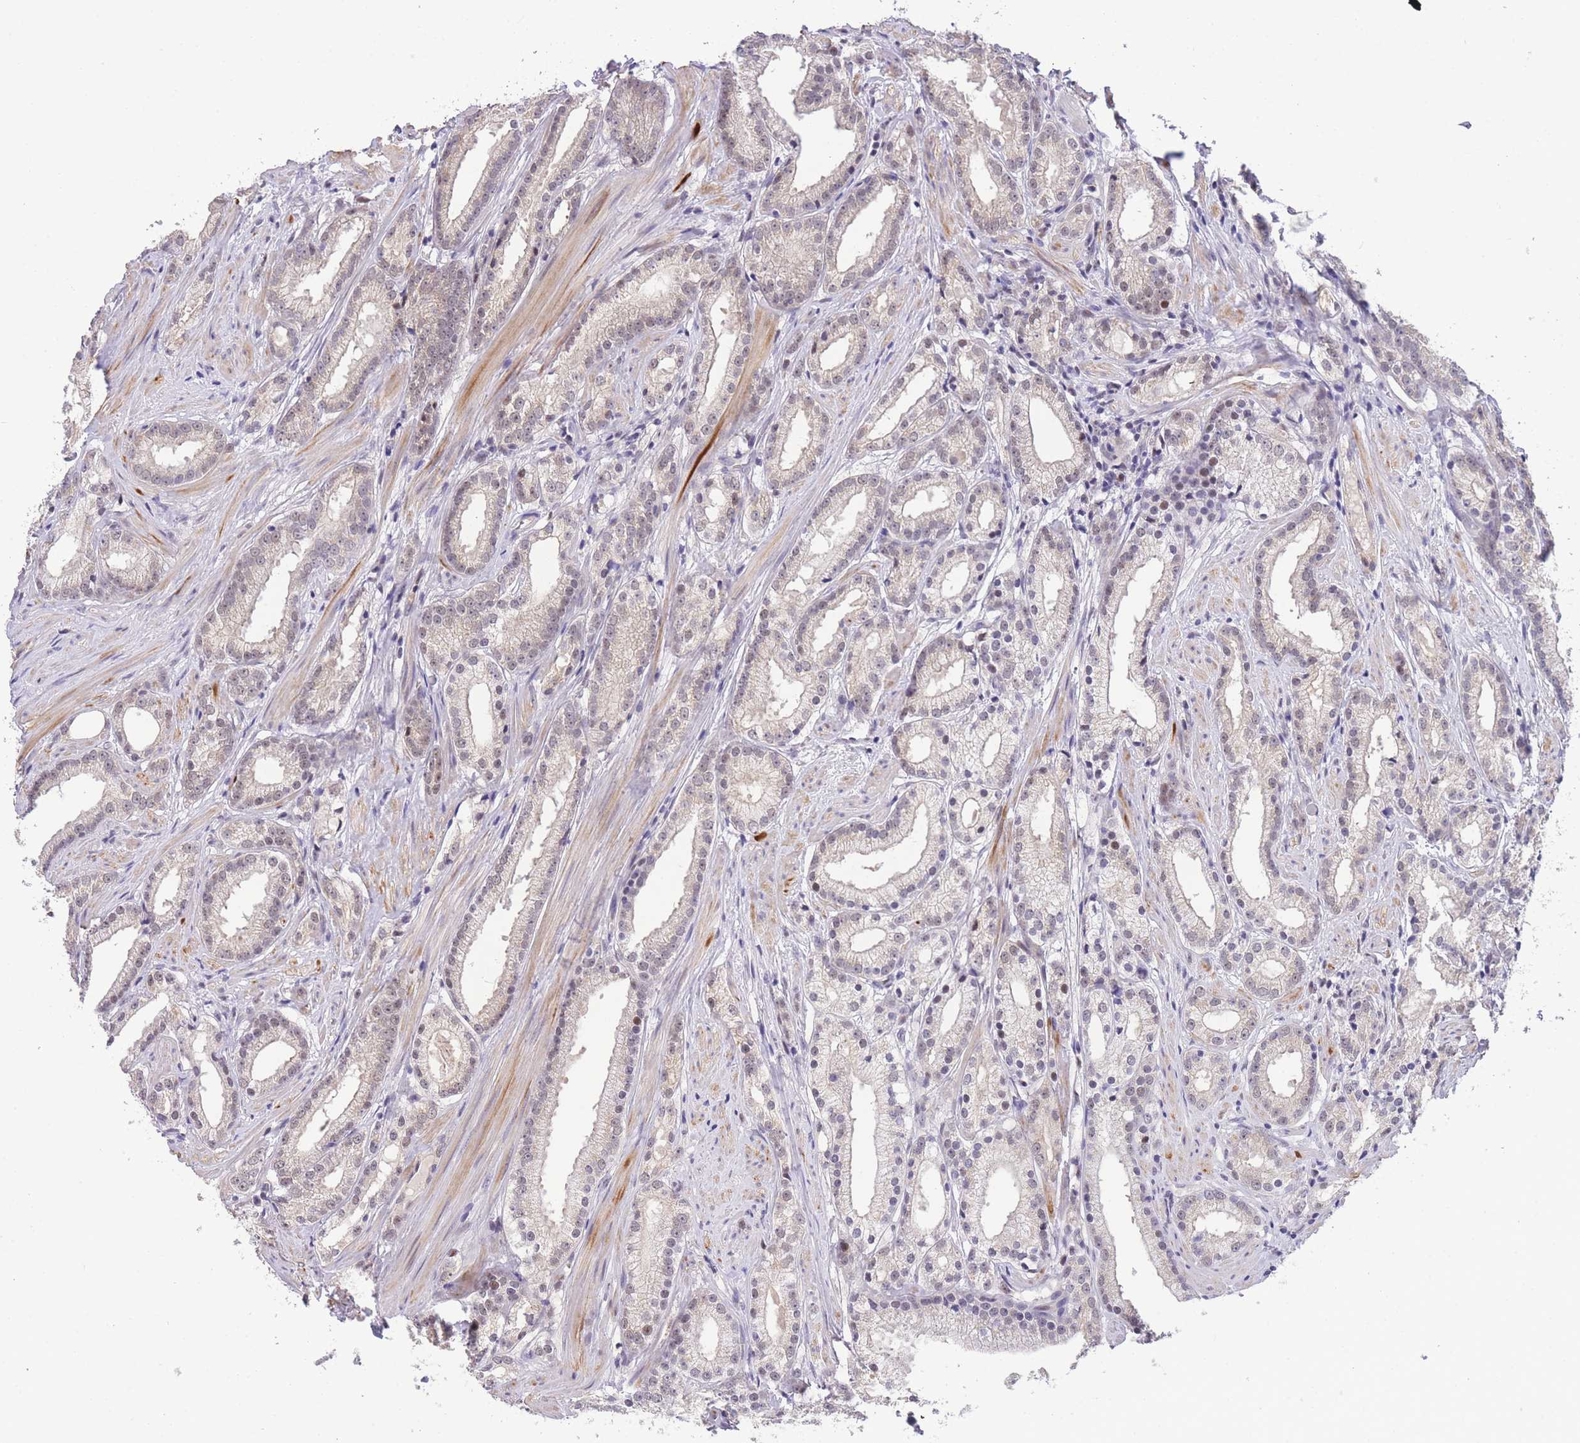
{"staining": {"intensity": "weak", "quantity": "<25%", "location": "nuclear"}, "tissue": "prostate cancer", "cell_type": "Tumor cells", "image_type": "cancer", "snomed": [{"axis": "morphology", "description": "Adenocarcinoma, Low grade"}, {"axis": "topography", "description": "Prostate"}], "caption": "DAB immunohistochemical staining of low-grade adenocarcinoma (prostate) demonstrates no significant expression in tumor cells. (DAB (3,3'-diaminobenzidine) immunohistochemistry with hematoxylin counter stain).", "gene": "SLC35F2", "patient": {"sex": "male", "age": 57}}